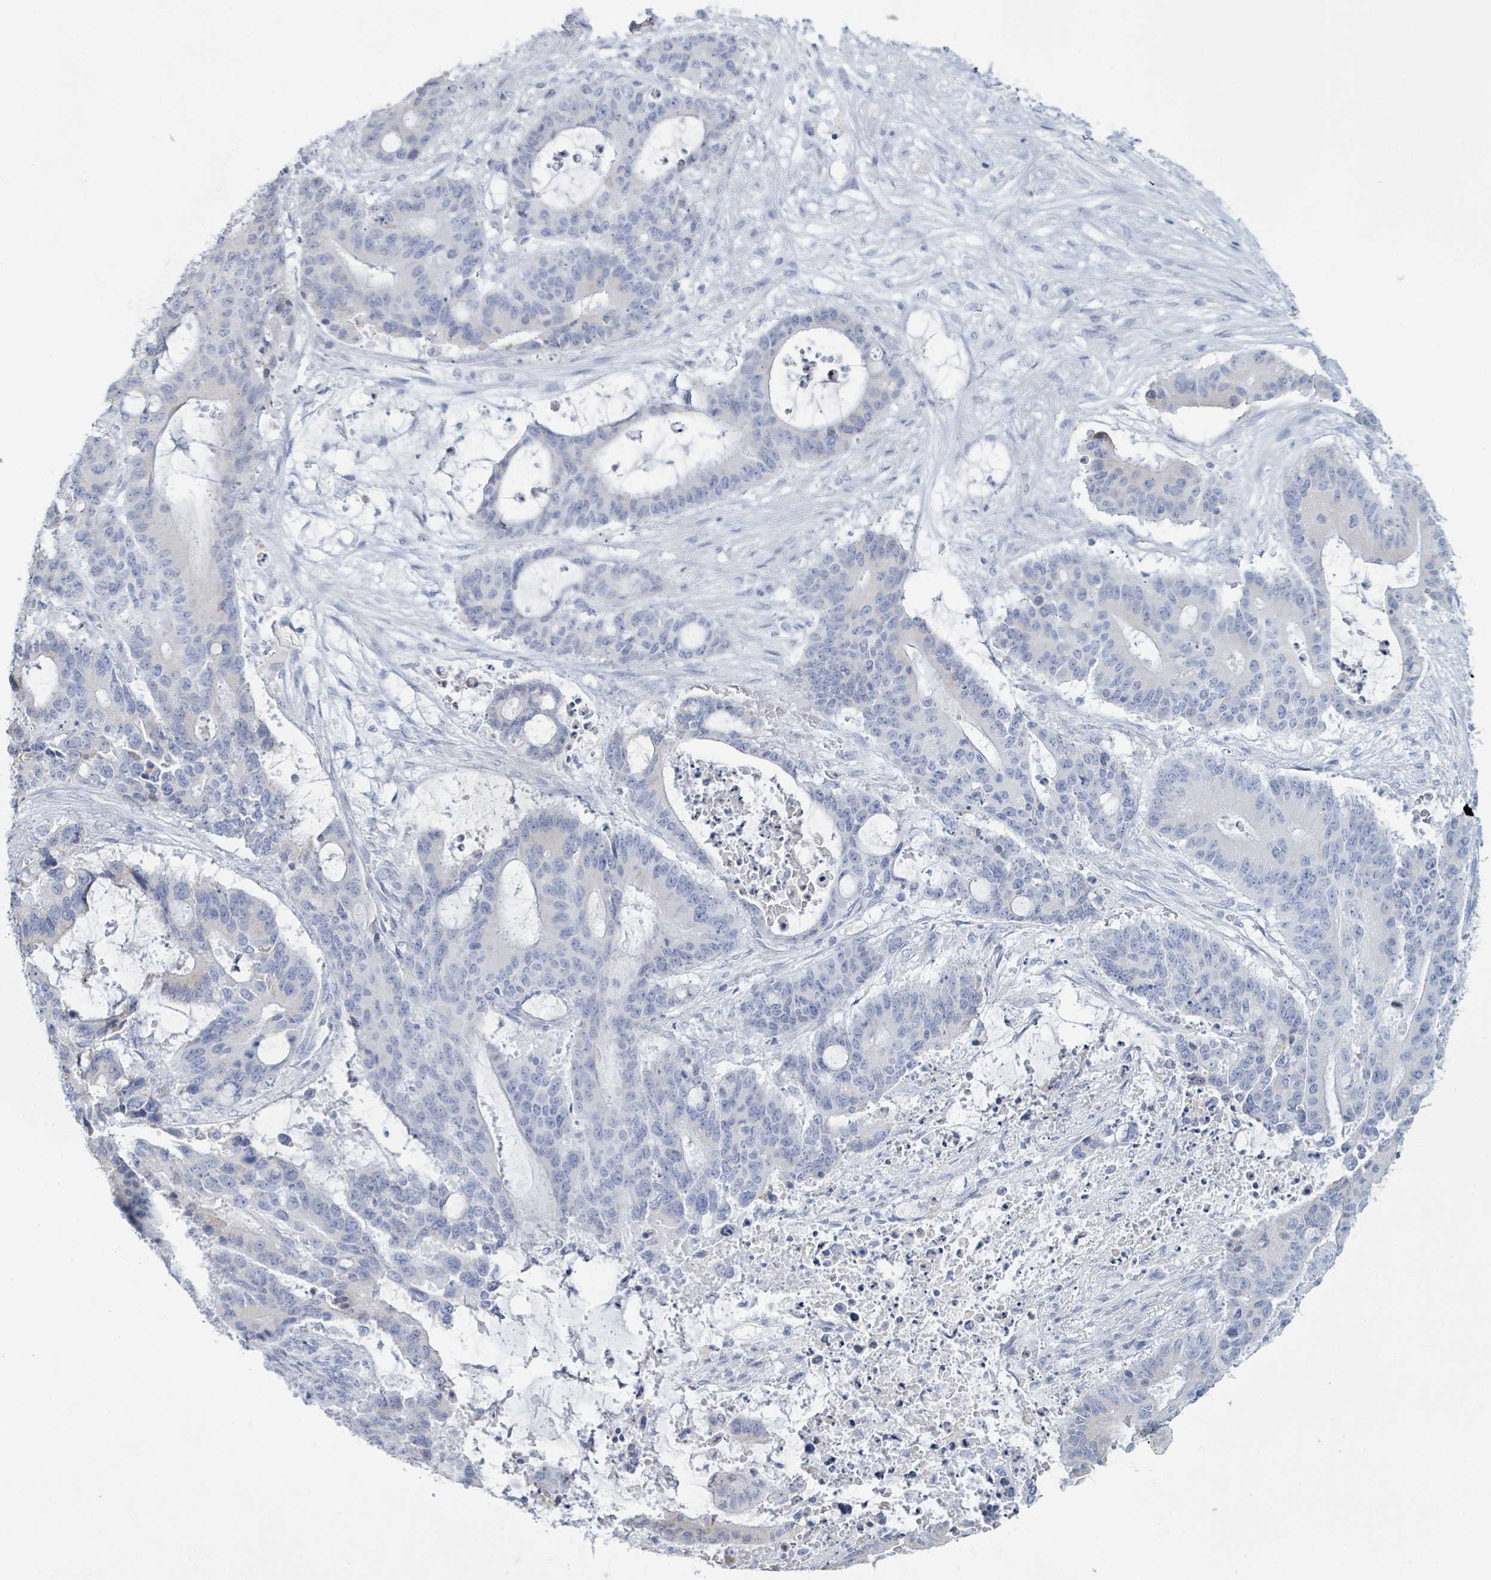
{"staining": {"intensity": "negative", "quantity": "none", "location": "none"}, "tissue": "liver cancer", "cell_type": "Tumor cells", "image_type": "cancer", "snomed": [{"axis": "morphology", "description": "Normal tissue, NOS"}, {"axis": "morphology", "description": "Cholangiocarcinoma"}, {"axis": "topography", "description": "Liver"}, {"axis": "topography", "description": "Peripheral nerve tissue"}], "caption": "There is no significant positivity in tumor cells of liver cancer (cholangiocarcinoma).", "gene": "PGA3", "patient": {"sex": "female", "age": 73}}